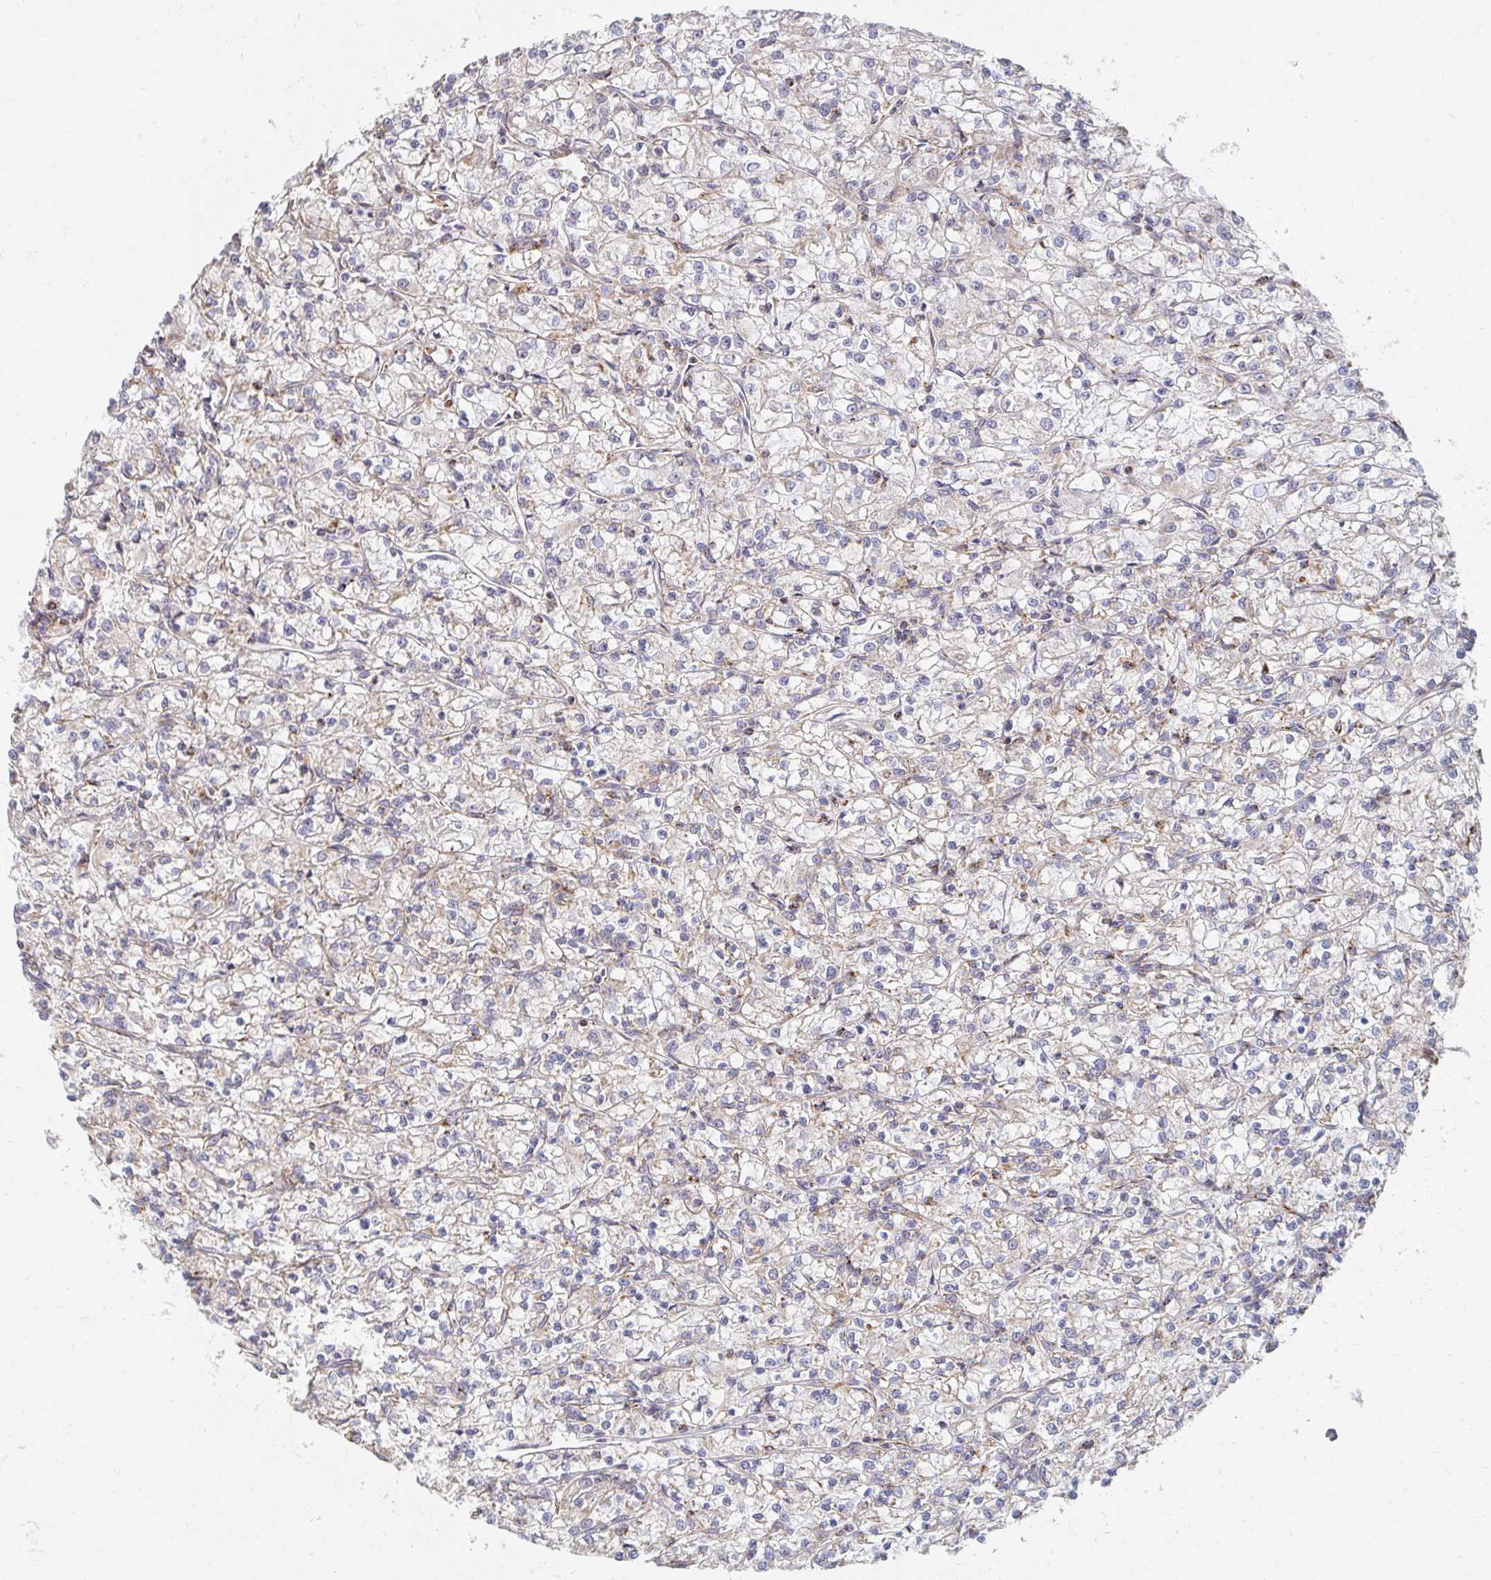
{"staining": {"intensity": "negative", "quantity": "none", "location": "none"}, "tissue": "renal cancer", "cell_type": "Tumor cells", "image_type": "cancer", "snomed": [{"axis": "morphology", "description": "Adenocarcinoma, NOS"}, {"axis": "topography", "description": "Kidney"}], "caption": "Tumor cells are negative for protein expression in human renal cancer (adenocarcinoma).", "gene": "MAVS", "patient": {"sex": "female", "age": 59}}